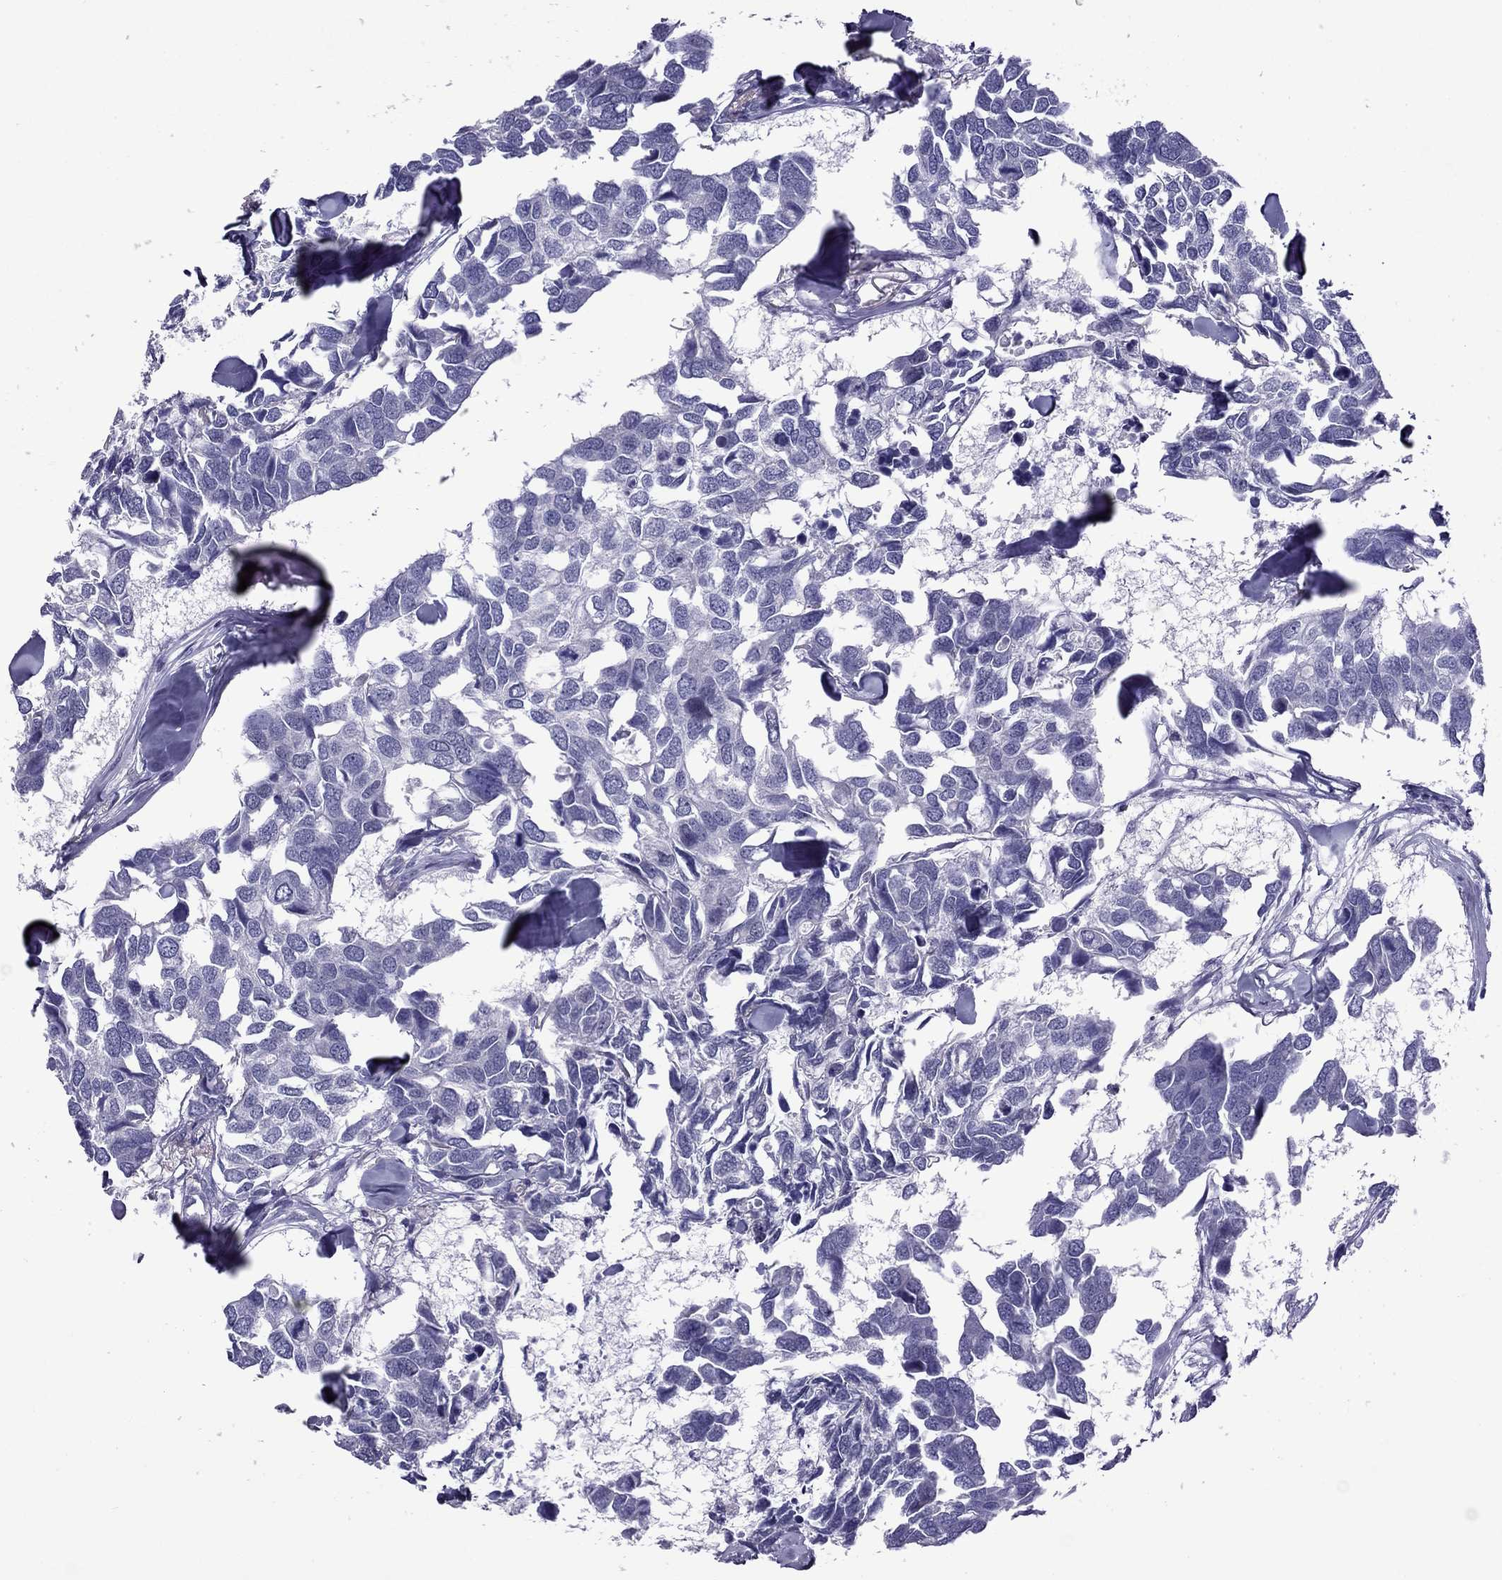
{"staining": {"intensity": "negative", "quantity": "none", "location": "none"}, "tissue": "breast cancer", "cell_type": "Tumor cells", "image_type": "cancer", "snomed": [{"axis": "morphology", "description": "Duct carcinoma"}, {"axis": "topography", "description": "Breast"}], "caption": "Infiltrating ductal carcinoma (breast) was stained to show a protein in brown. There is no significant positivity in tumor cells. (DAB (3,3'-diaminobenzidine) immunohistochemistry with hematoxylin counter stain).", "gene": "MYLK3", "patient": {"sex": "female", "age": 83}}